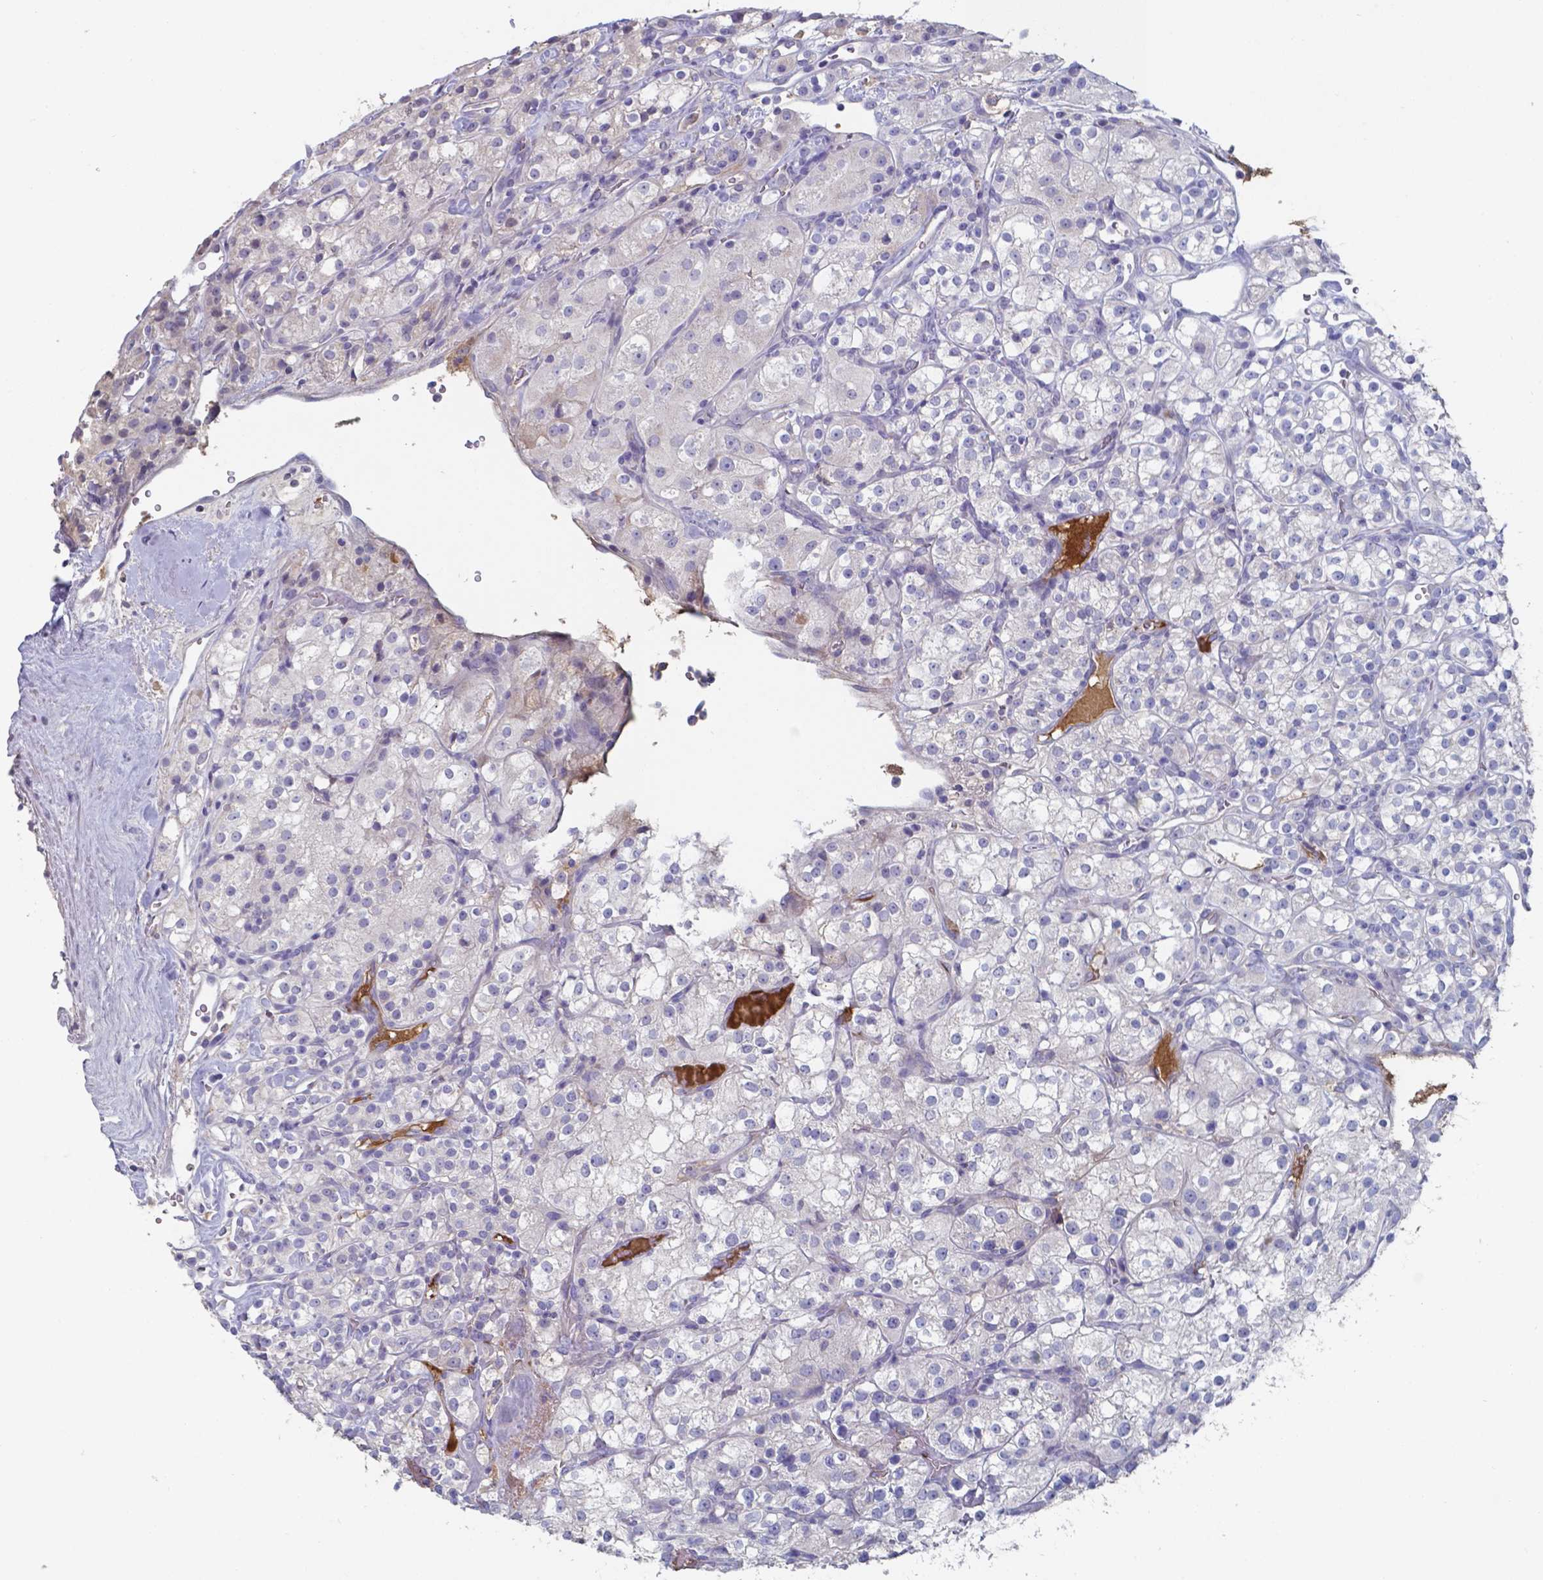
{"staining": {"intensity": "negative", "quantity": "none", "location": "none"}, "tissue": "renal cancer", "cell_type": "Tumor cells", "image_type": "cancer", "snomed": [{"axis": "morphology", "description": "Adenocarcinoma, NOS"}, {"axis": "topography", "description": "Kidney"}], "caption": "This is an IHC histopathology image of human renal adenocarcinoma. There is no expression in tumor cells.", "gene": "BTBD17", "patient": {"sex": "male", "age": 77}}